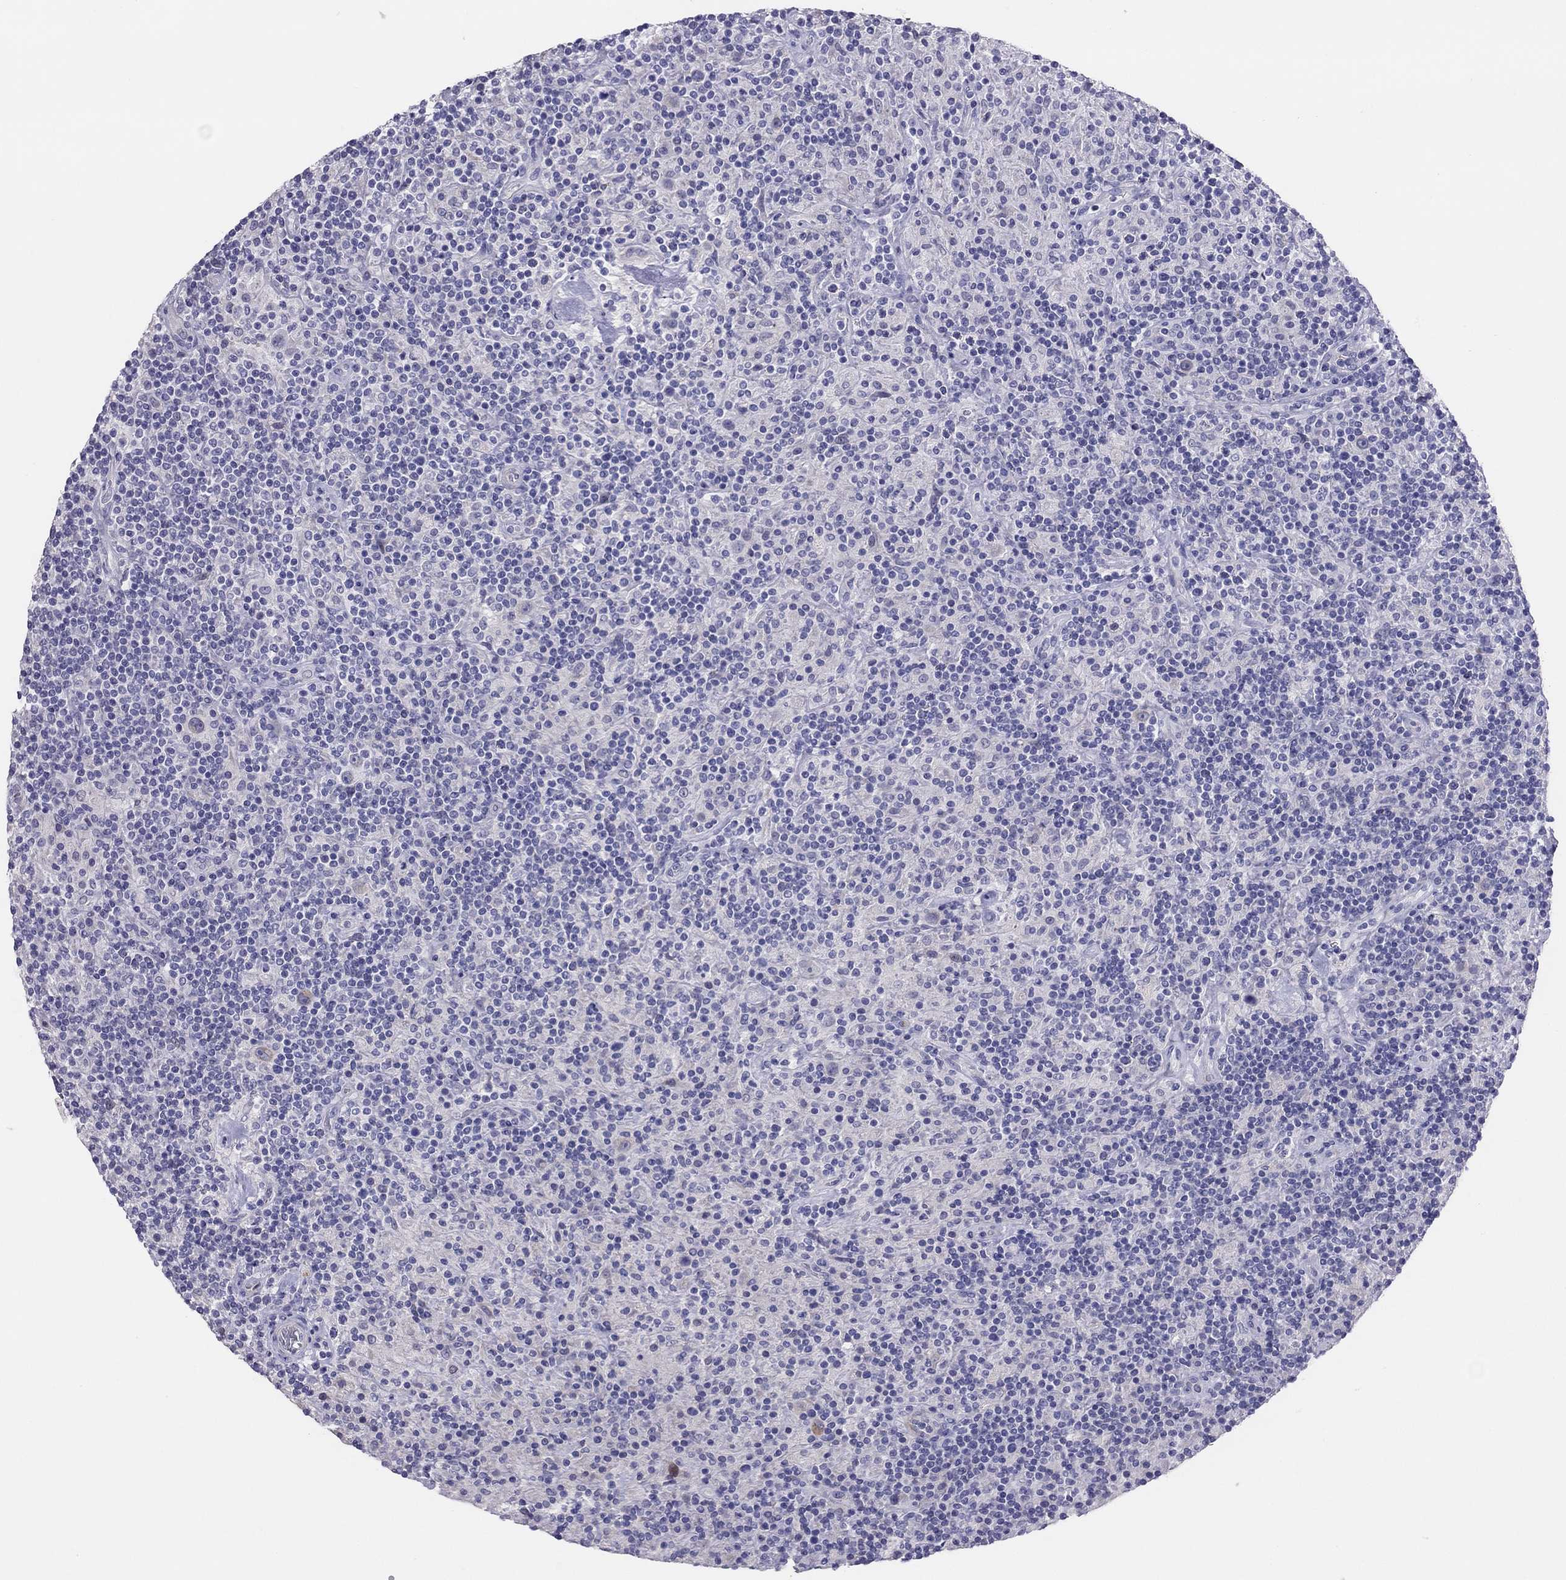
{"staining": {"intensity": "negative", "quantity": "none", "location": "none"}, "tissue": "lymphoma", "cell_type": "Tumor cells", "image_type": "cancer", "snomed": [{"axis": "morphology", "description": "Hodgkin's disease, NOS"}, {"axis": "topography", "description": "Lymph node"}], "caption": "Human Hodgkin's disease stained for a protein using IHC demonstrates no staining in tumor cells.", "gene": "MGAT4C", "patient": {"sex": "male", "age": 70}}